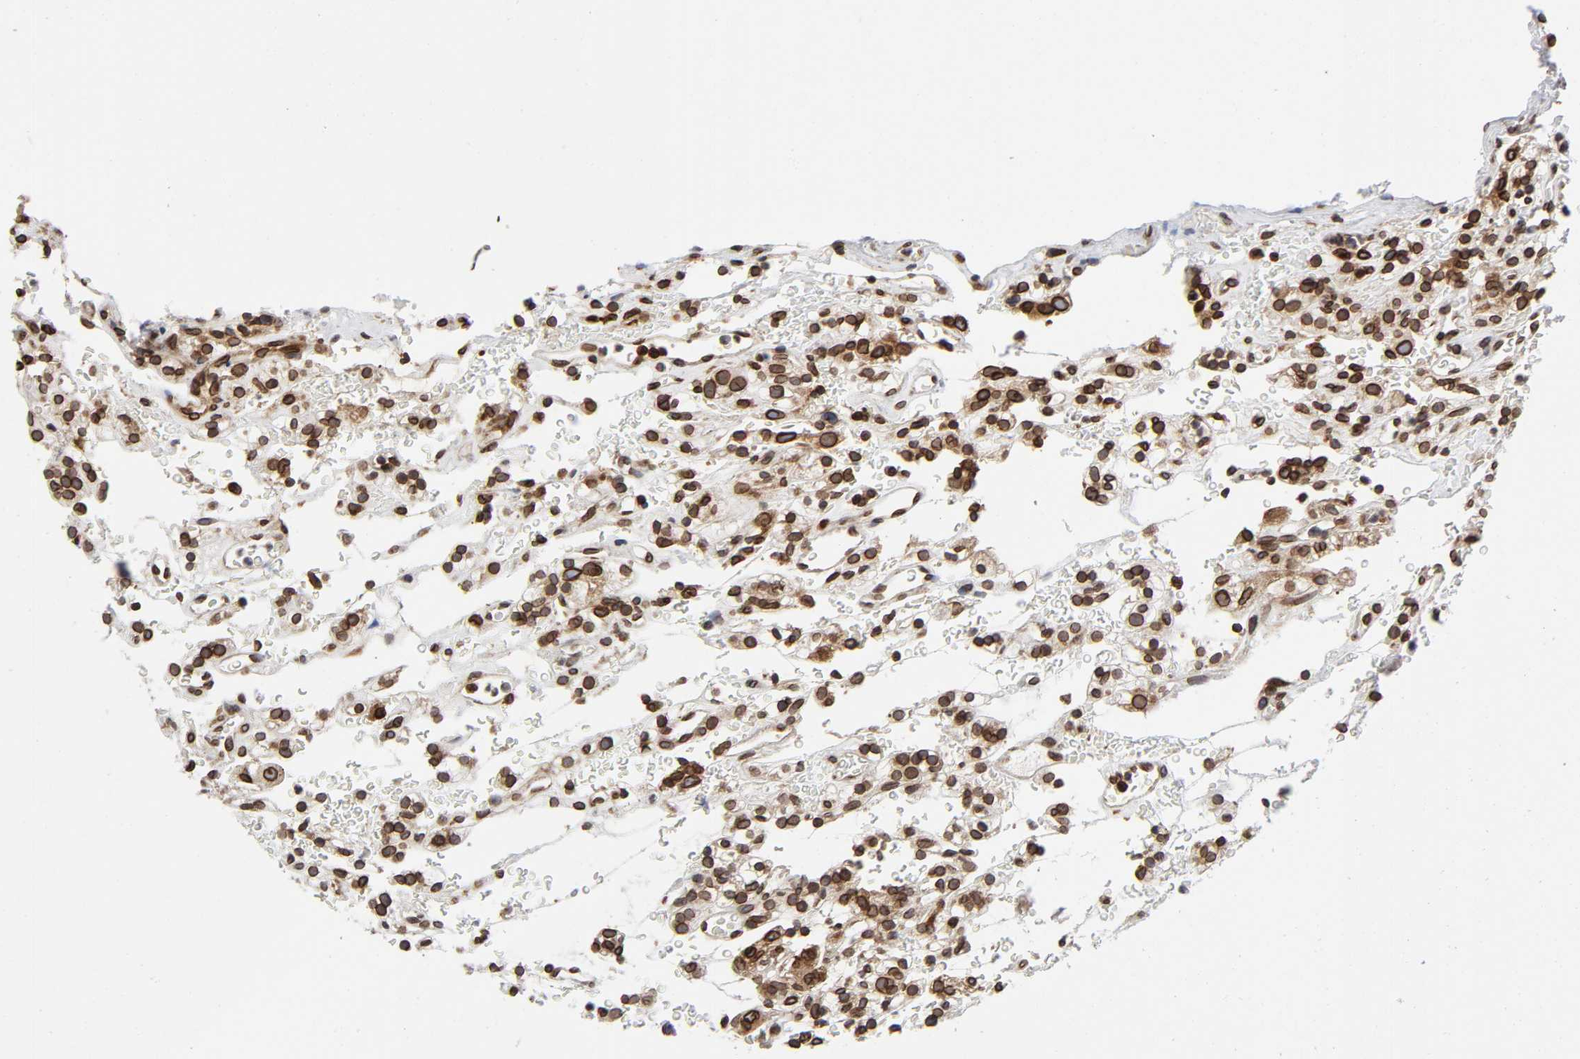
{"staining": {"intensity": "strong", "quantity": ">75%", "location": "cytoplasmic/membranous,nuclear"}, "tissue": "renal cancer", "cell_type": "Tumor cells", "image_type": "cancer", "snomed": [{"axis": "morphology", "description": "Normal tissue, NOS"}, {"axis": "morphology", "description": "Adenocarcinoma, NOS"}, {"axis": "topography", "description": "Kidney"}], "caption": "Protein expression by immunohistochemistry reveals strong cytoplasmic/membranous and nuclear staining in approximately >75% of tumor cells in renal adenocarcinoma. The protein is stained brown, and the nuclei are stained in blue (DAB (3,3'-diaminobenzidine) IHC with brightfield microscopy, high magnification).", "gene": "RANGAP1", "patient": {"sex": "female", "age": 72}}